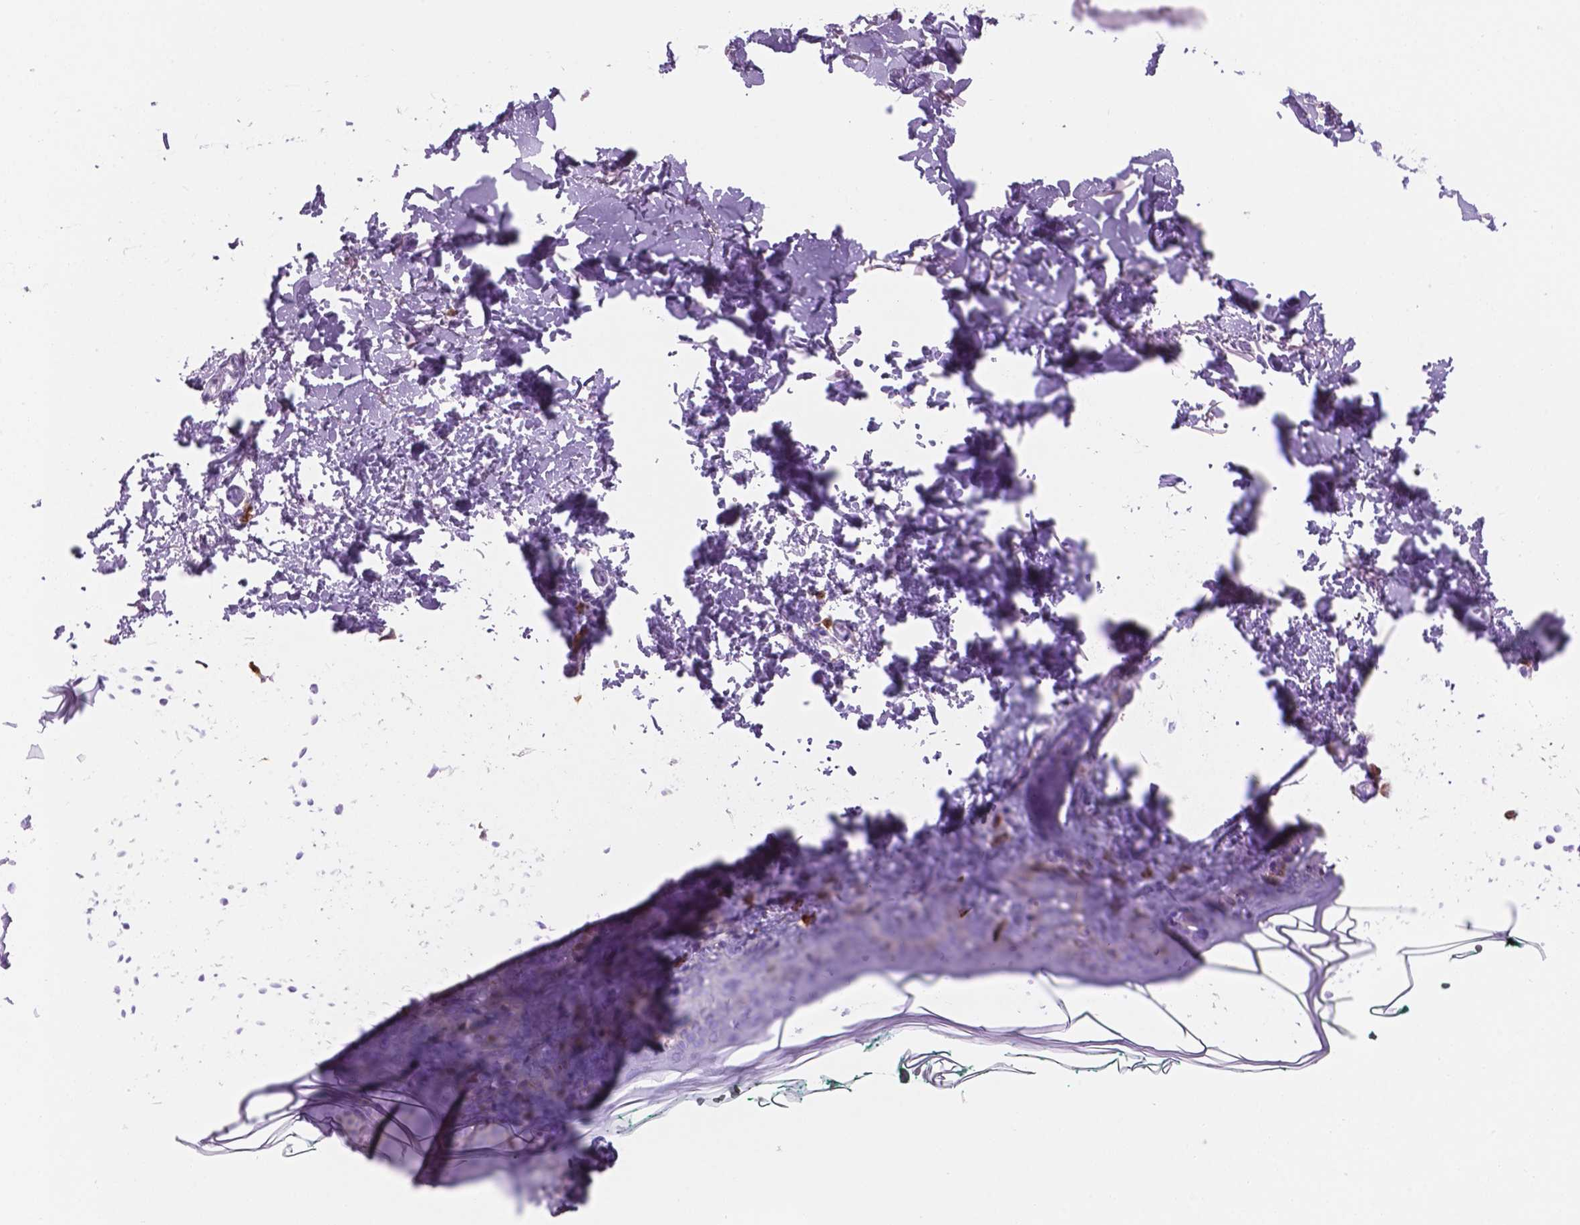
{"staining": {"intensity": "negative", "quantity": "none", "location": "none"}, "tissue": "skin", "cell_type": "Fibroblasts", "image_type": "normal", "snomed": [{"axis": "morphology", "description": "Normal tissue, NOS"}, {"axis": "topography", "description": "Skin"}, {"axis": "topography", "description": "Peripheral nerve tissue"}], "caption": "Fibroblasts show no significant protein positivity in benign skin. (DAB immunohistochemistry (IHC), high magnification).", "gene": "GRIN2B", "patient": {"sex": "female", "age": 45}}